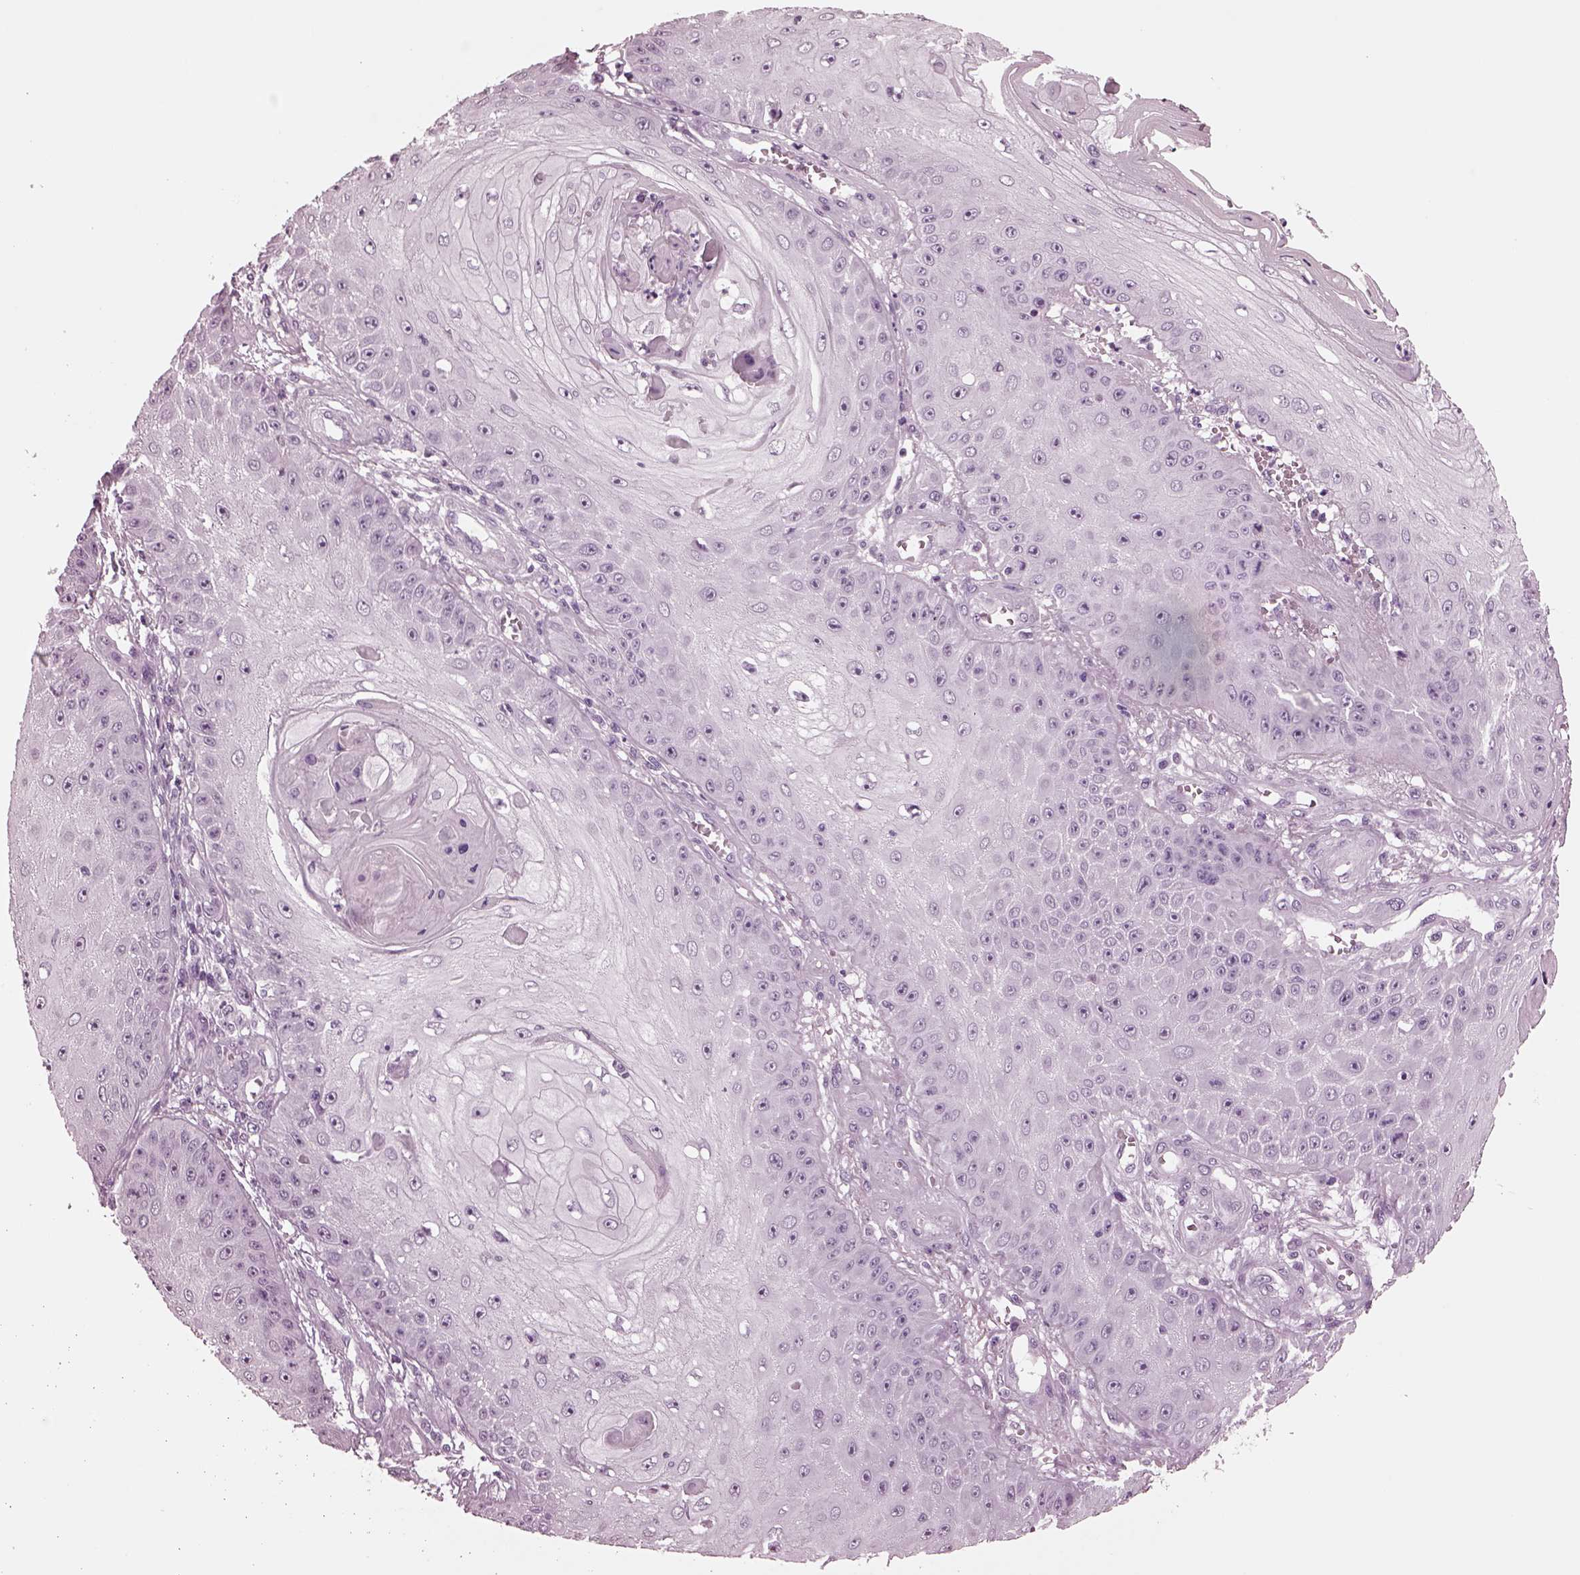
{"staining": {"intensity": "negative", "quantity": "none", "location": "none"}, "tissue": "skin cancer", "cell_type": "Tumor cells", "image_type": "cancer", "snomed": [{"axis": "morphology", "description": "Squamous cell carcinoma, NOS"}, {"axis": "topography", "description": "Skin"}], "caption": "Immunohistochemical staining of squamous cell carcinoma (skin) displays no significant expression in tumor cells. (DAB (3,3'-diaminobenzidine) IHC with hematoxylin counter stain).", "gene": "MIB2", "patient": {"sex": "male", "age": 70}}